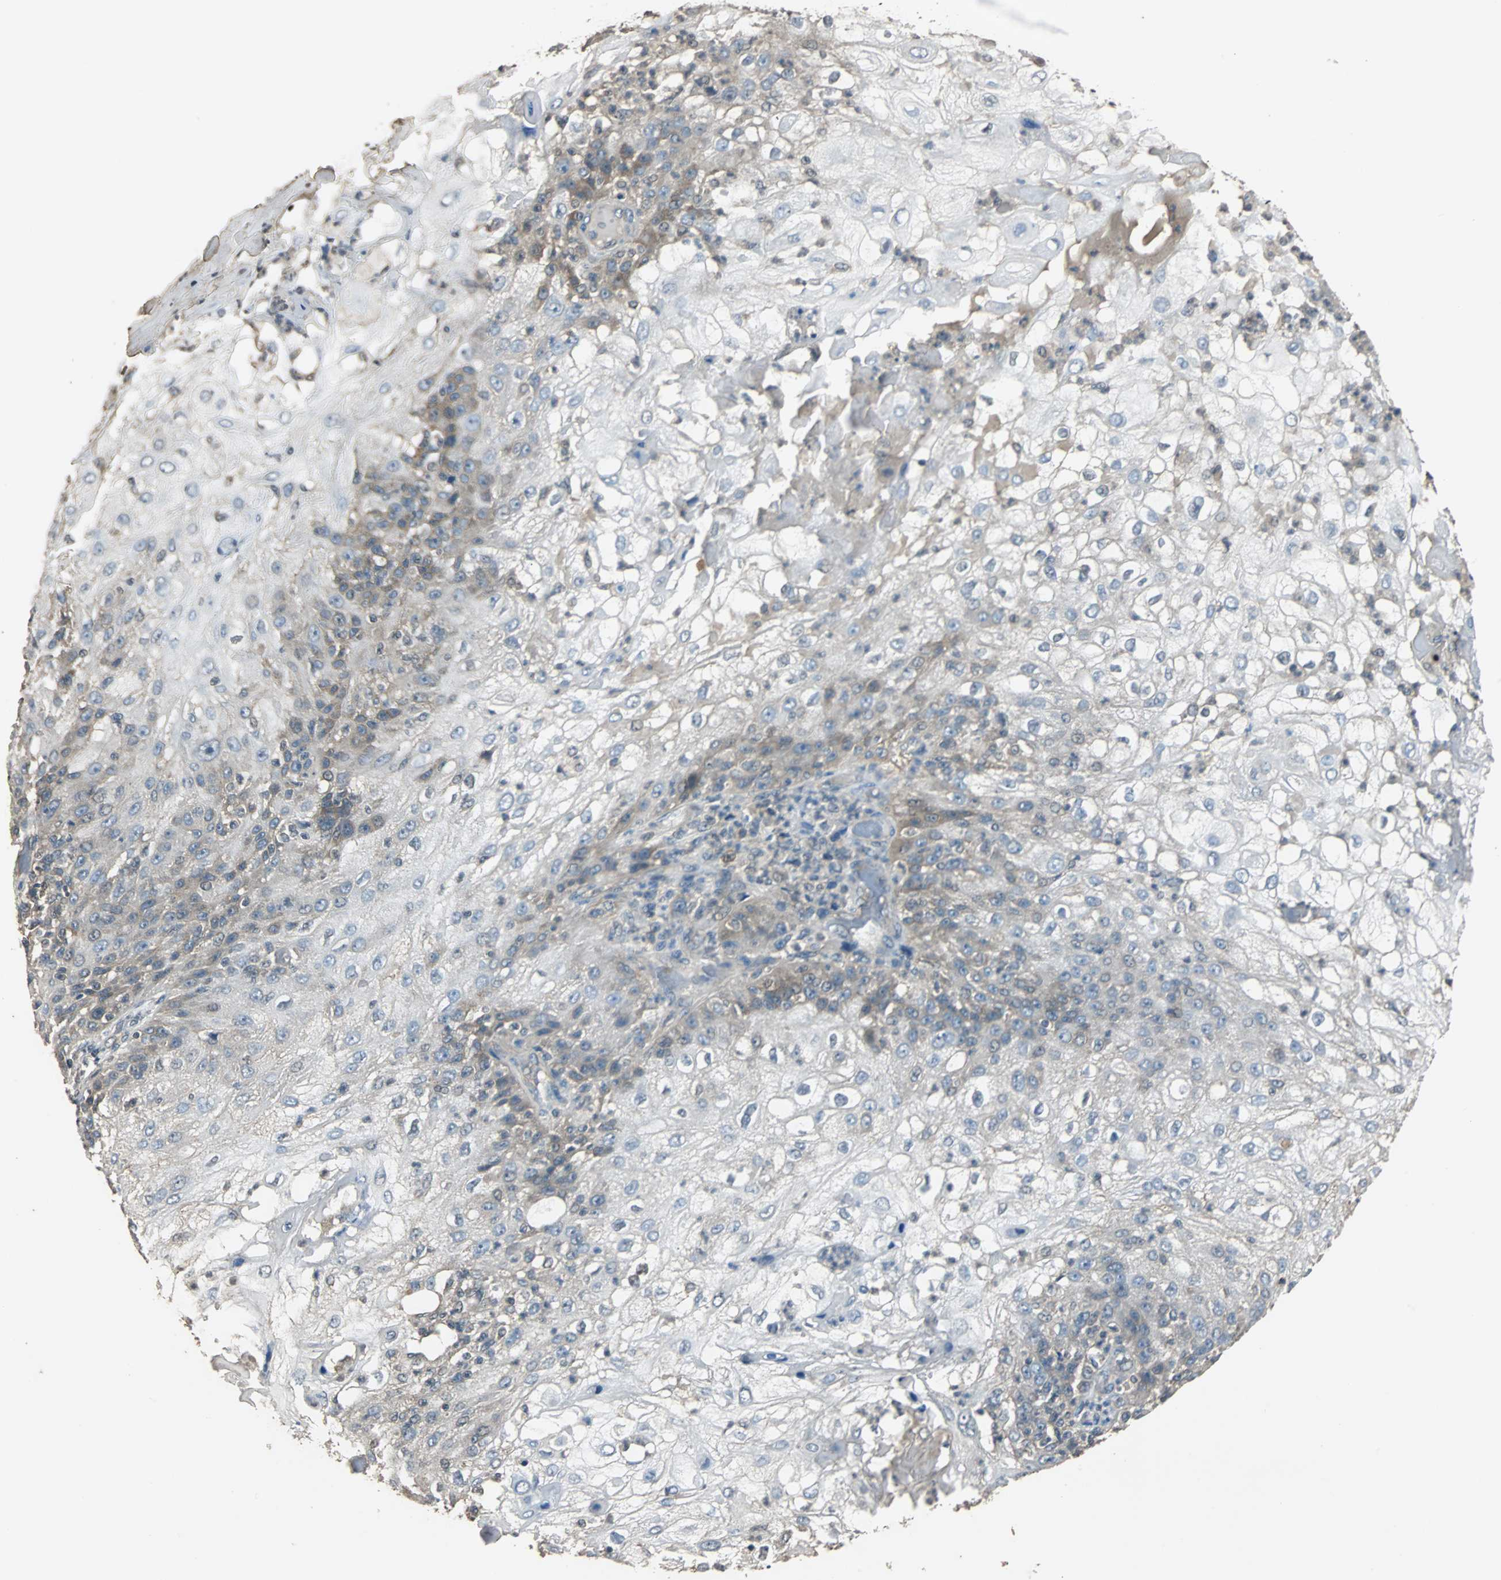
{"staining": {"intensity": "moderate", "quantity": "<25%", "location": "cytoplasmic/membranous"}, "tissue": "skin cancer", "cell_type": "Tumor cells", "image_type": "cancer", "snomed": [{"axis": "morphology", "description": "Normal tissue, NOS"}, {"axis": "morphology", "description": "Squamous cell carcinoma, NOS"}, {"axis": "topography", "description": "Skin"}], "caption": "Protein expression analysis of skin cancer (squamous cell carcinoma) exhibits moderate cytoplasmic/membranous expression in approximately <25% of tumor cells. (DAB IHC, brown staining for protein, blue staining for nuclei).", "gene": "ABHD2", "patient": {"sex": "female", "age": 83}}